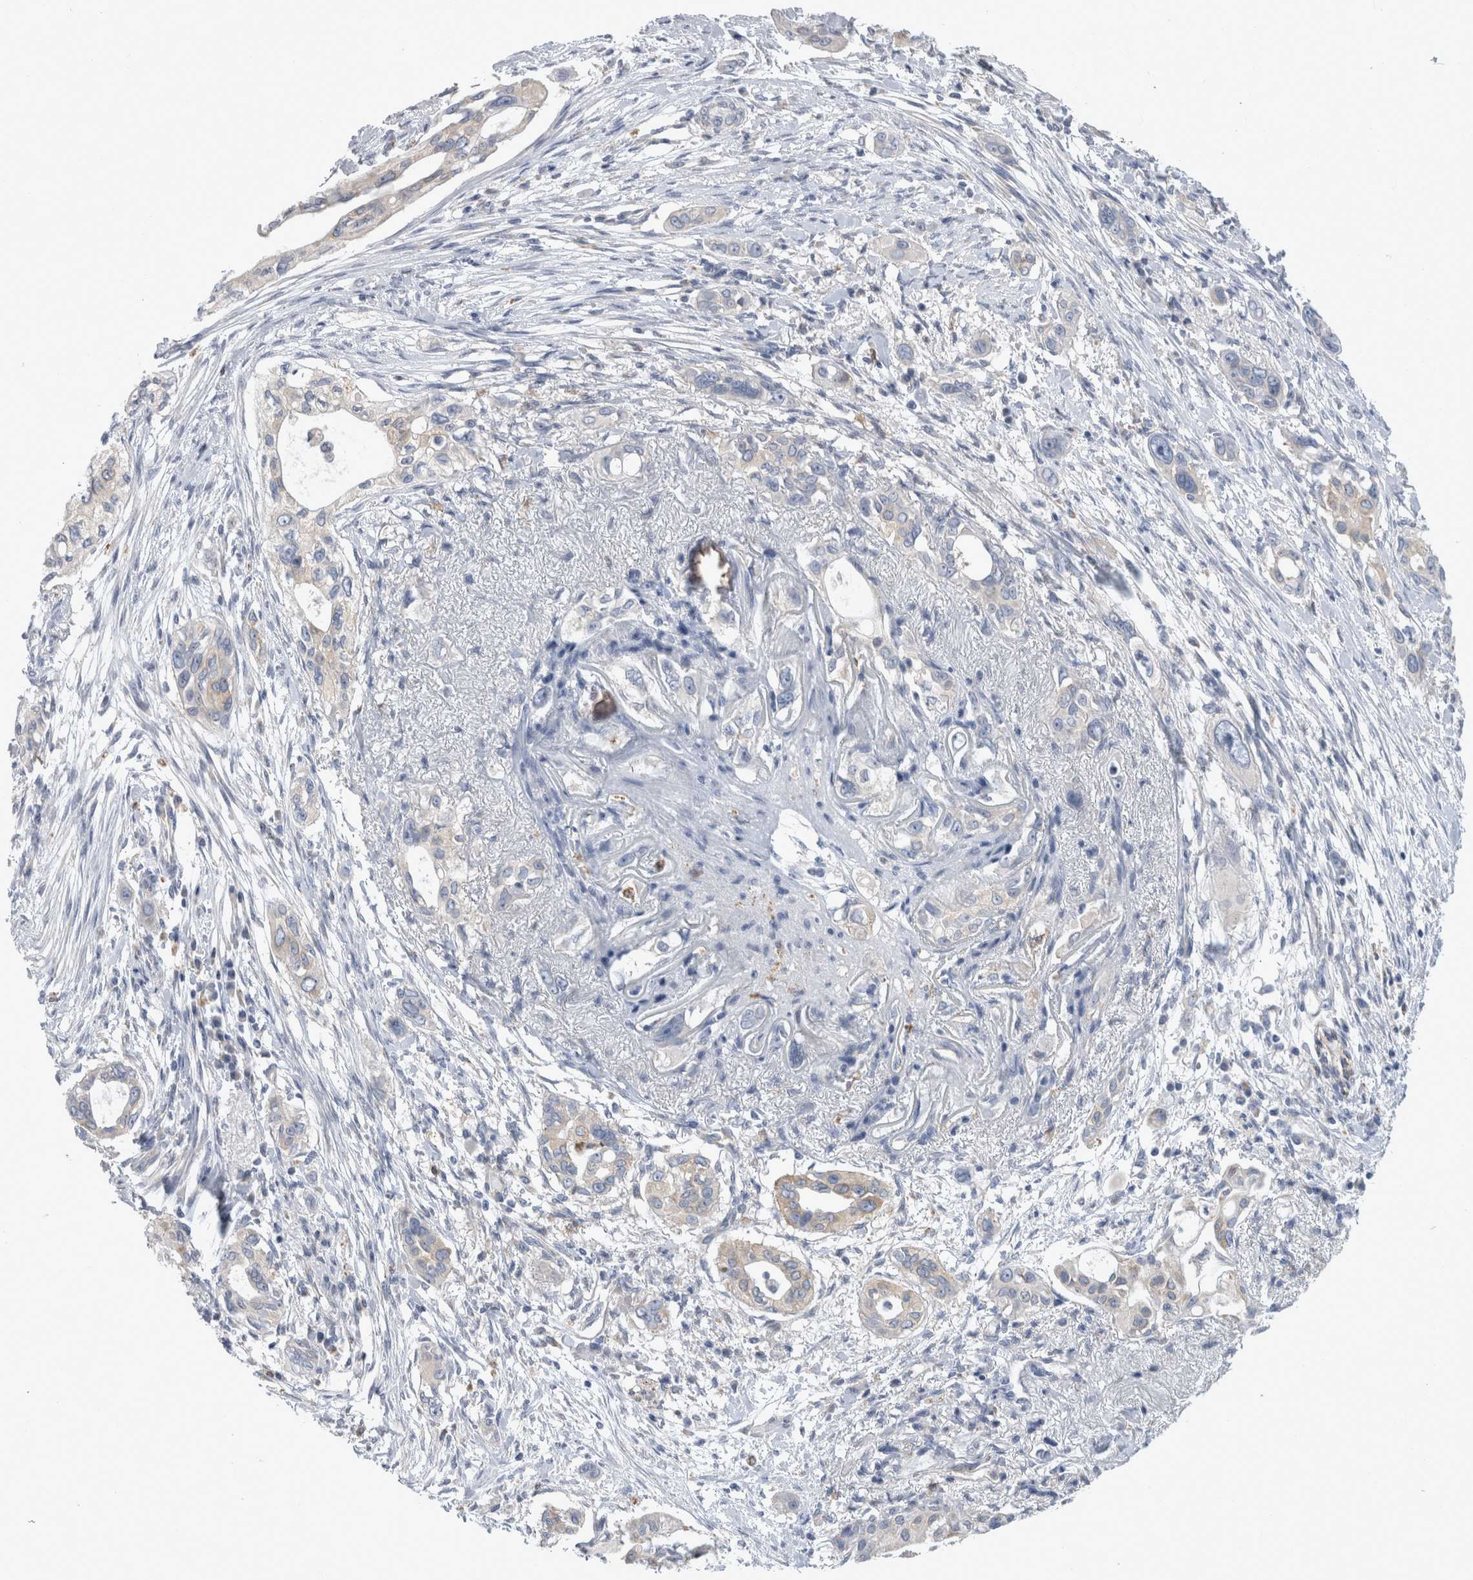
{"staining": {"intensity": "weak", "quantity": "<25%", "location": "cytoplasmic/membranous"}, "tissue": "pancreatic cancer", "cell_type": "Tumor cells", "image_type": "cancer", "snomed": [{"axis": "morphology", "description": "Adenocarcinoma, NOS"}, {"axis": "topography", "description": "Pancreas"}], "caption": "Pancreatic cancer (adenocarcinoma) was stained to show a protein in brown. There is no significant expression in tumor cells.", "gene": "GATM", "patient": {"sex": "female", "age": 60}}